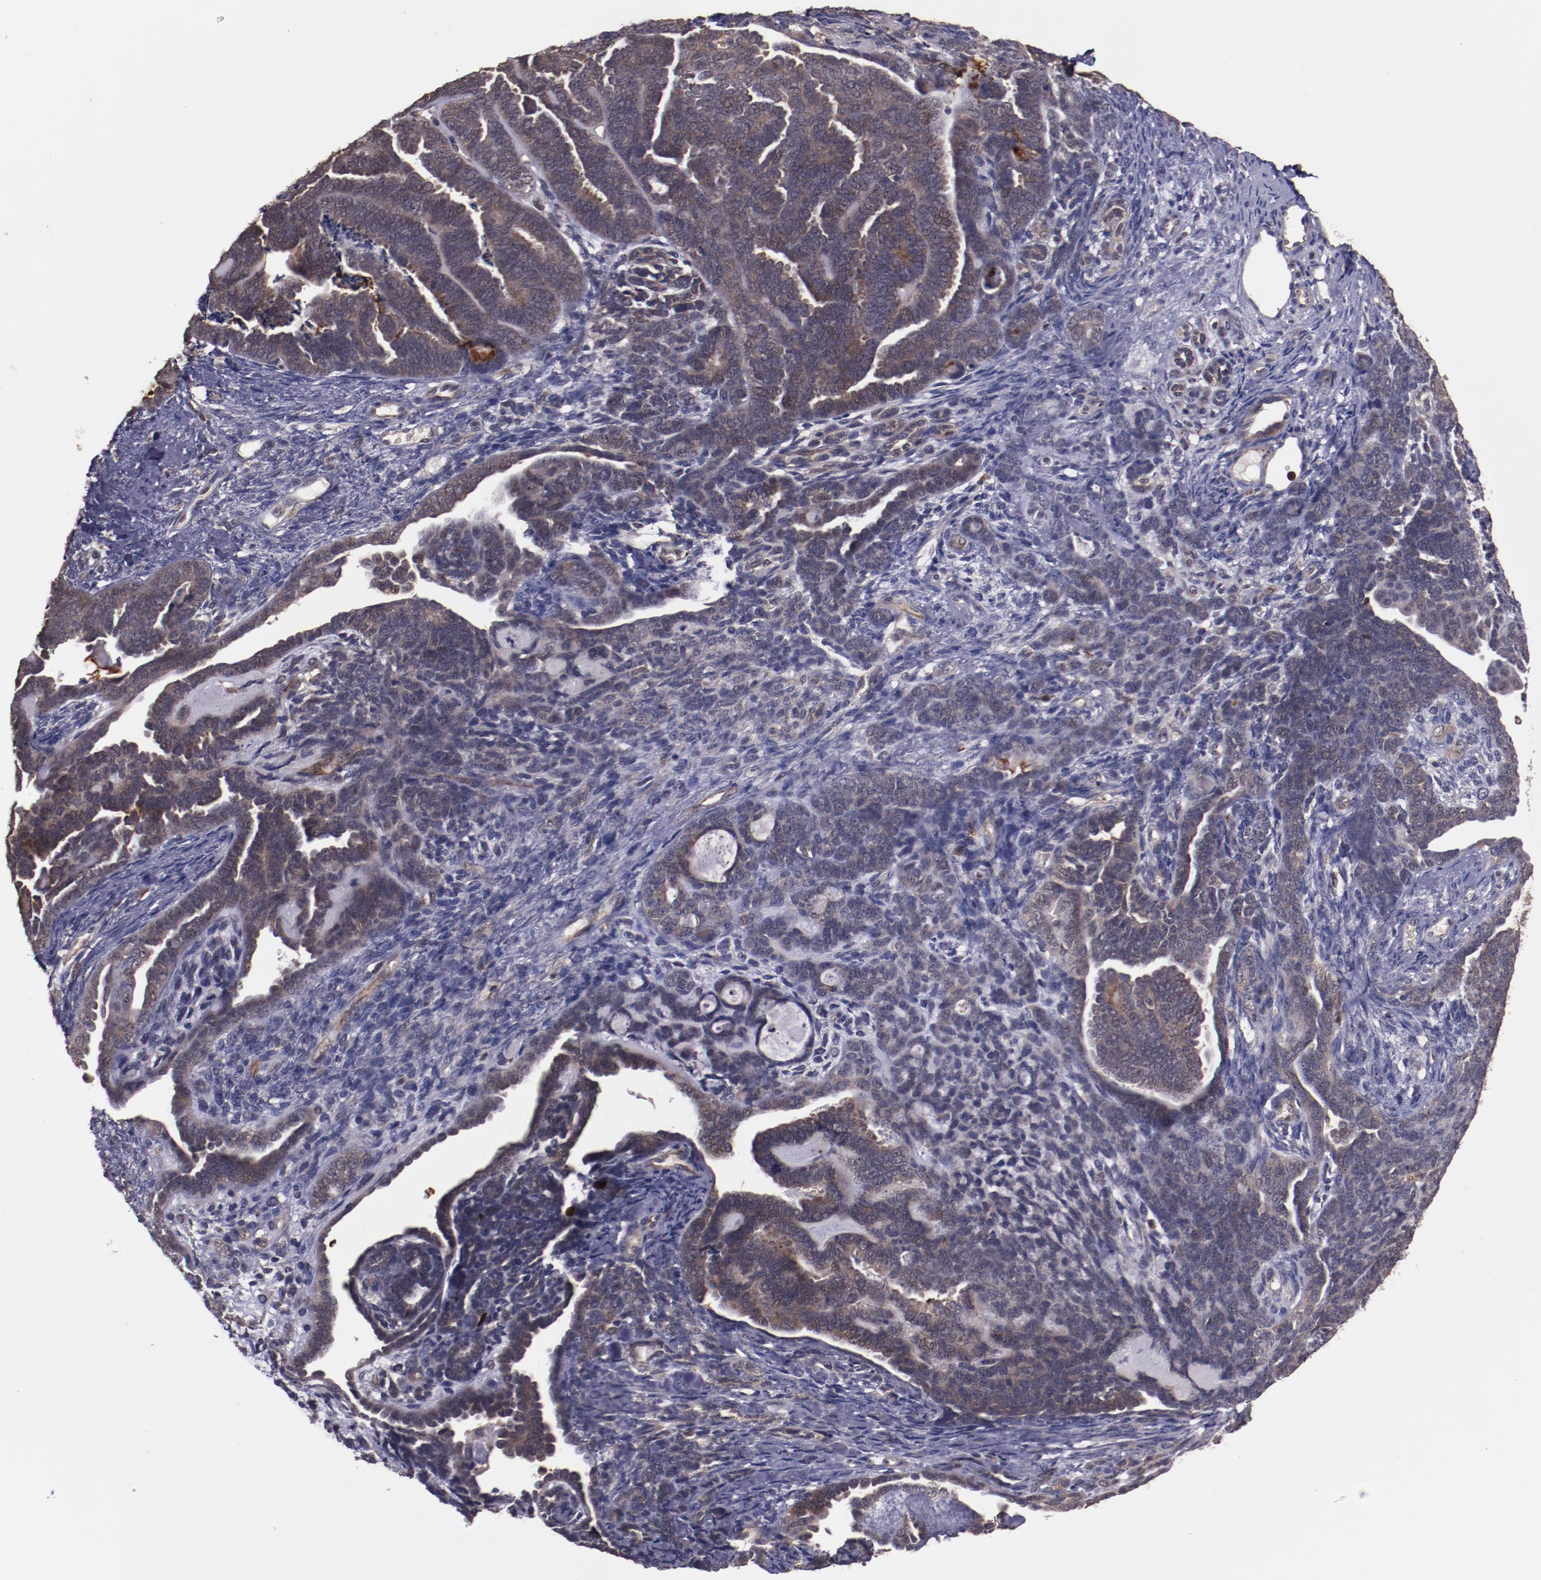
{"staining": {"intensity": "weak", "quantity": ">75%", "location": "cytoplasmic/membranous"}, "tissue": "endometrial cancer", "cell_type": "Tumor cells", "image_type": "cancer", "snomed": [{"axis": "morphology", "description": "Neoplasm, malignant, NOS"}, {"axis": "topography", "description": "Endometrium"}], "caption": "Tumor cells exhibit low levels of weak cytoplasmic/membranous expression in approximately >75% of cells in human endometrial cancer.", "gene": "FTSJ1", "patient": {"sex": "female", "age": 74}}